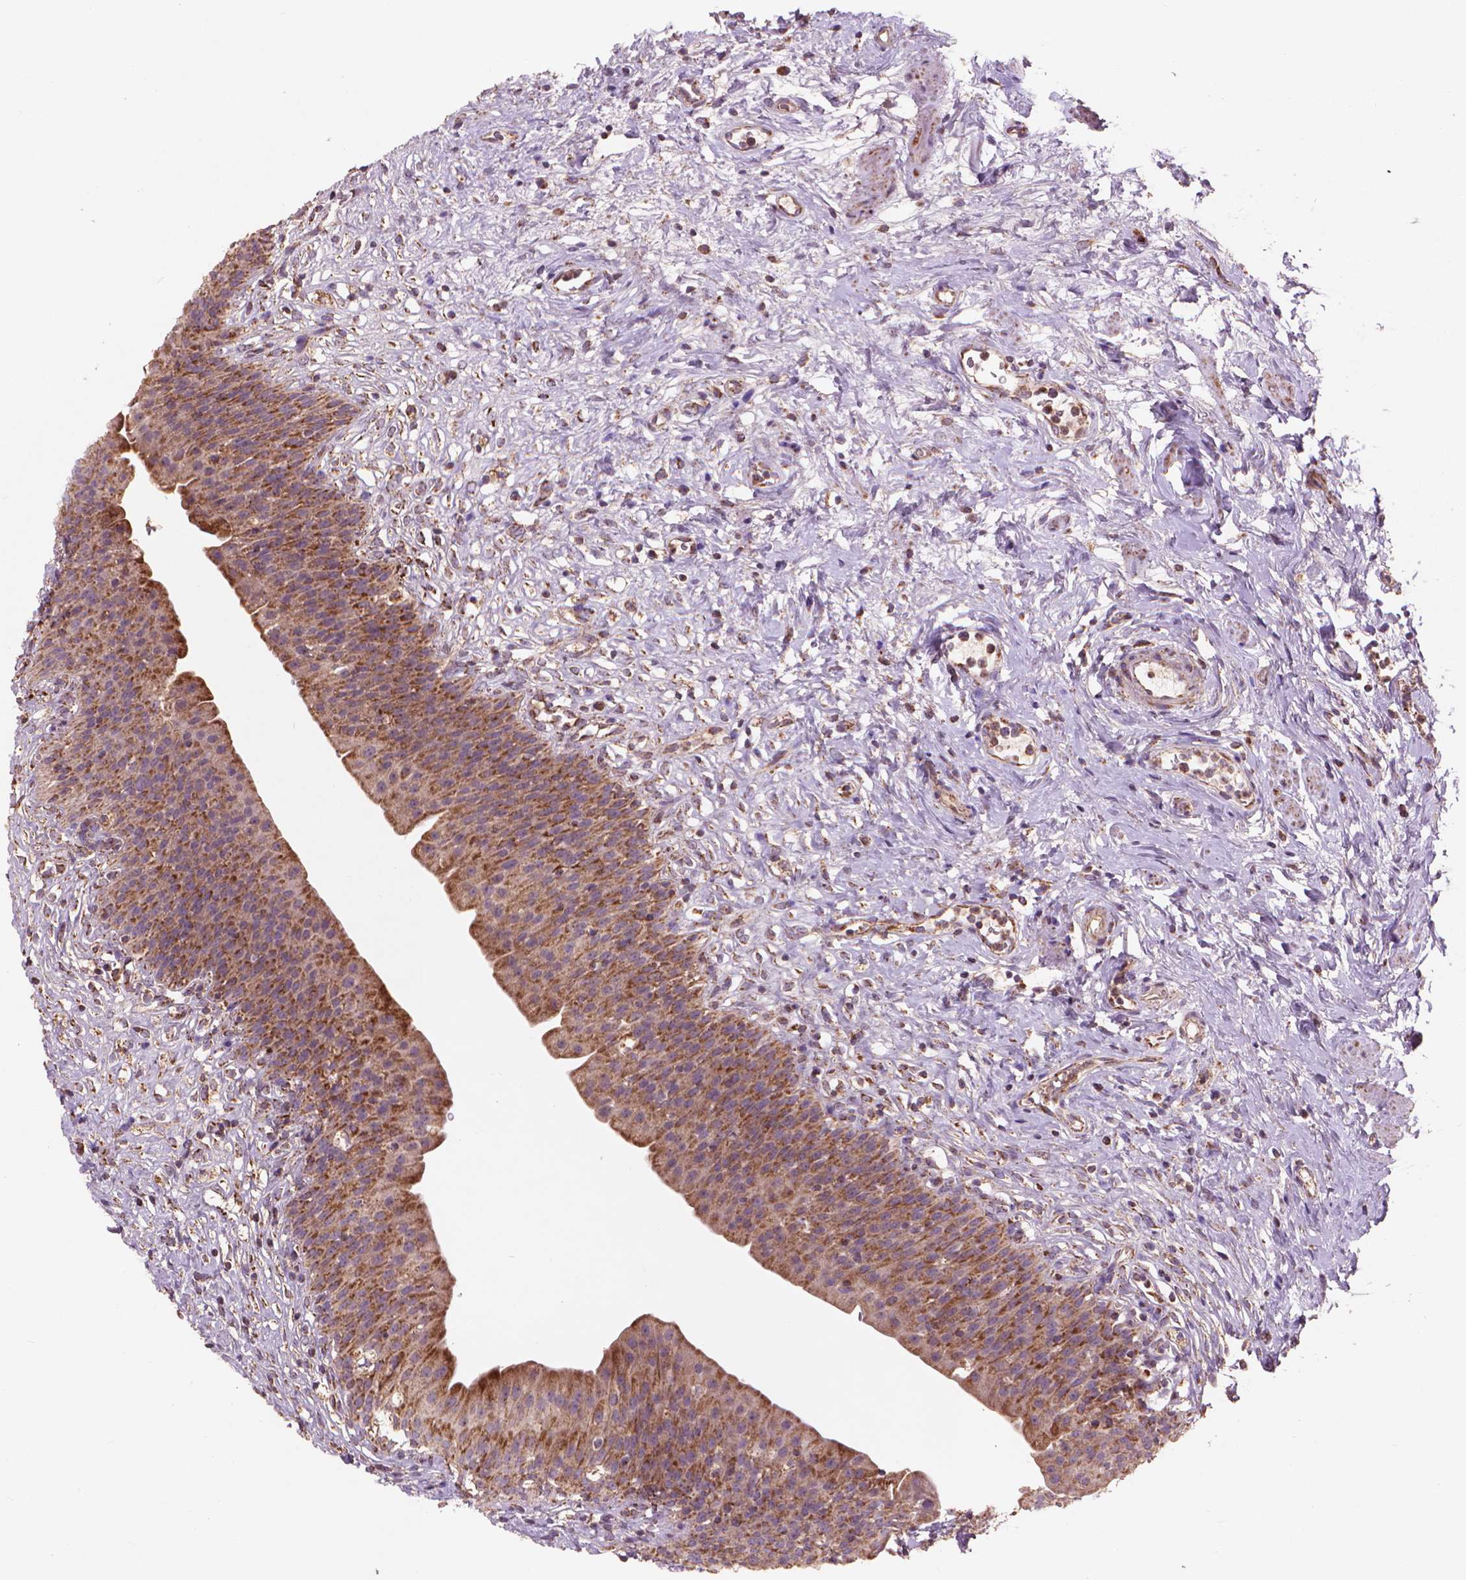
{"staining": {"intensity": "moderate", "quantity": ">75%", "location": "cytoplasmic/membranous"}, "tissue": "urinary bladder", "cell_type": "Urothelial cells", "image_type": "normal", "snomed": [{"axis": "morphology", "description": "Normal tissue, NOS"}, {"axis": "topography", "description": "Urinary bladder"}], "caption": "Moderate cytoplasmic/membranous expression for a protein is present in about >75% of urothelial cells of normal urinary bladder using immunohistochemistry (IHC).", "gene": "NLRX1", "patient": {"sex": "male", "age": 76}}